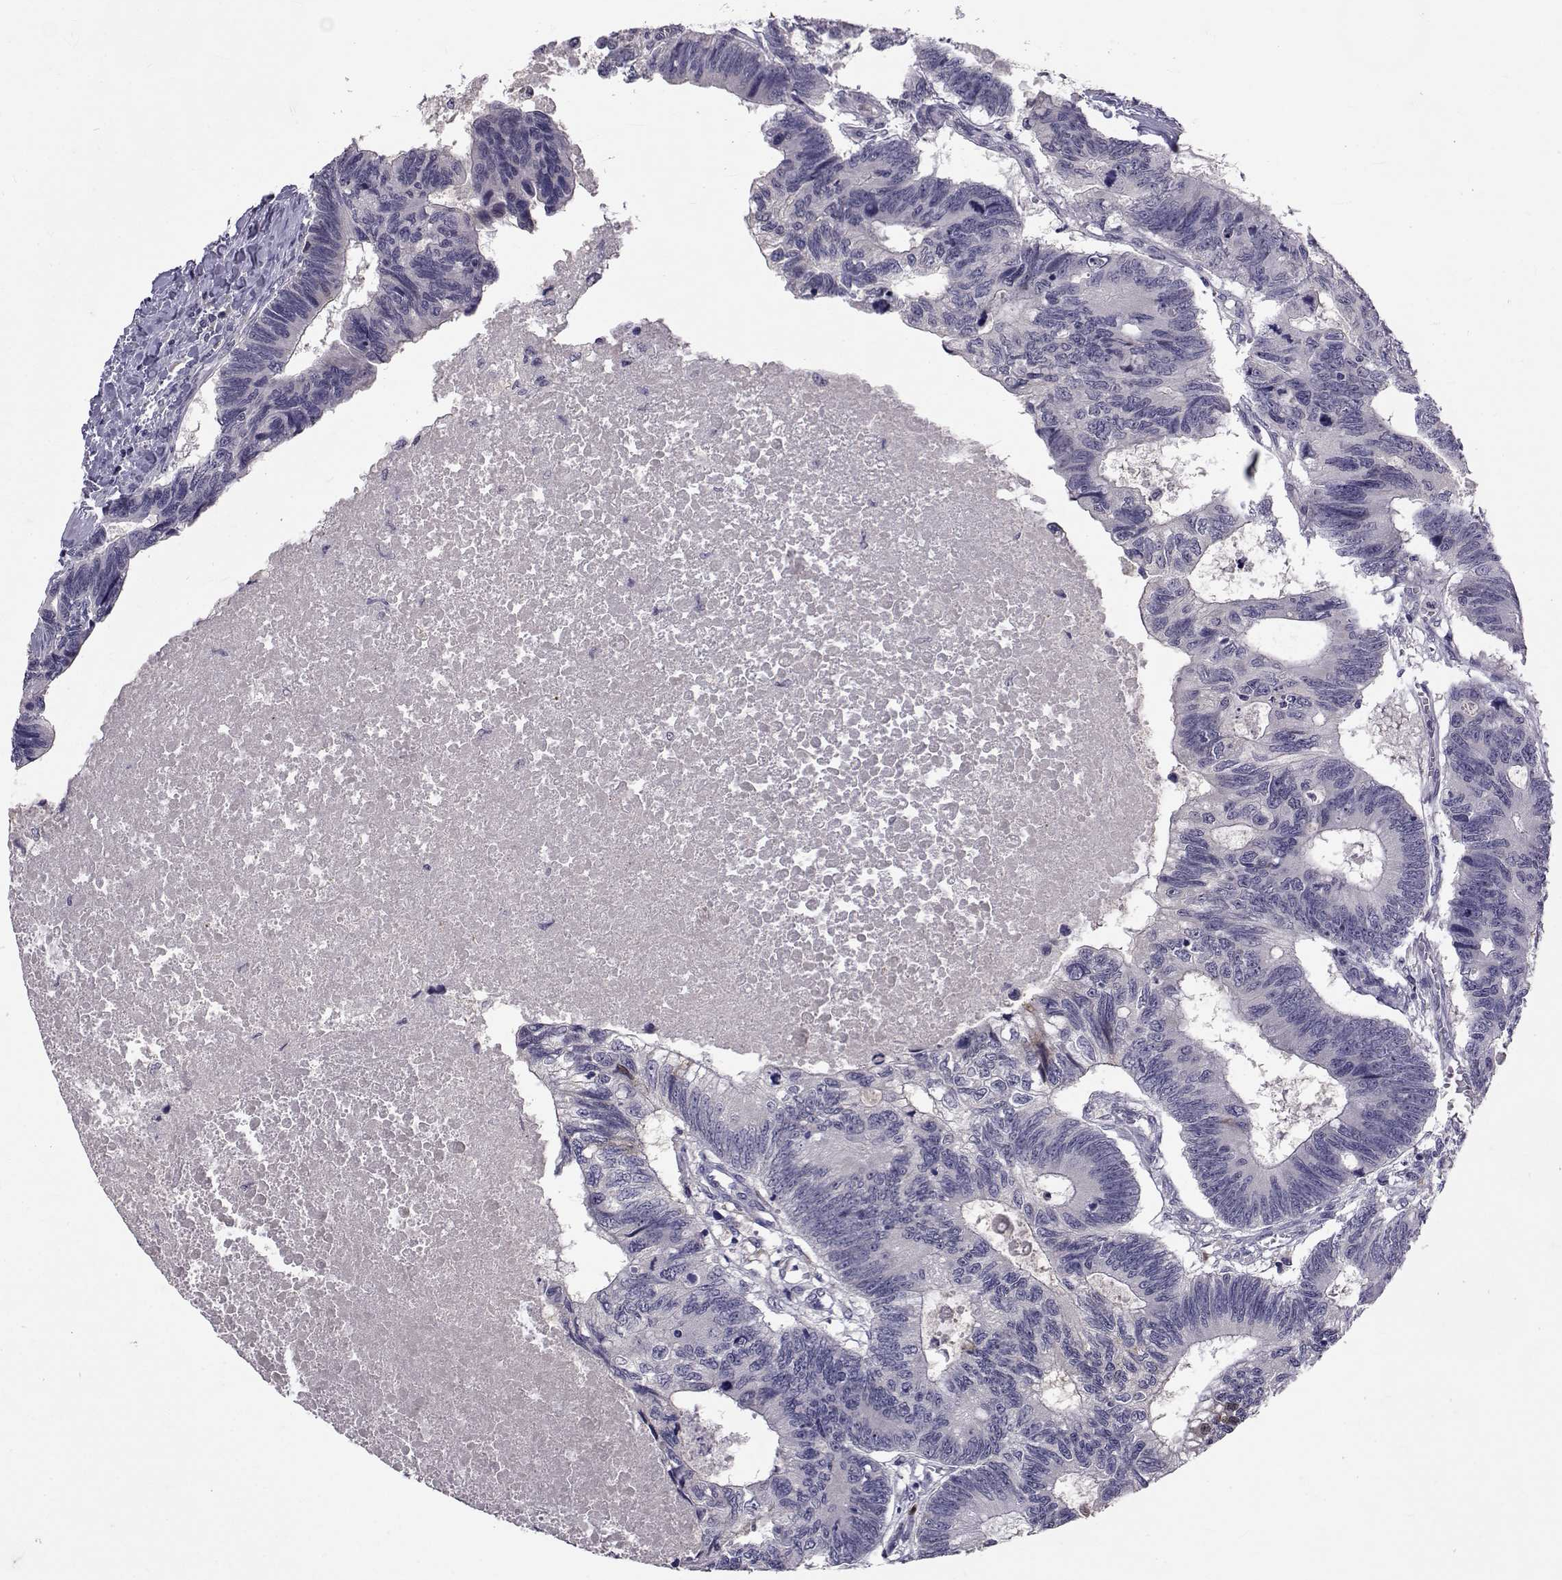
{"staining": {"intensity": "negative", "quantity": "none", "location": "none"}, "tissue": "colorectal cancer", "cell_type": "Tumor cells", "image_type": "cancer", "snomed": [{"axis": "morphology", "description": "Adenocarcinoma, NOS"}, {"axis": "topography", "description": "Colon"}], "caption": "Immunohistochemistry micrograph of colorectal adenocarcinoma stained for a protein (brown), which demonstrates no expression in tumor cells.", "gene": "TNFRSF11B", "patient": {"sex": "female", "age": 77}}